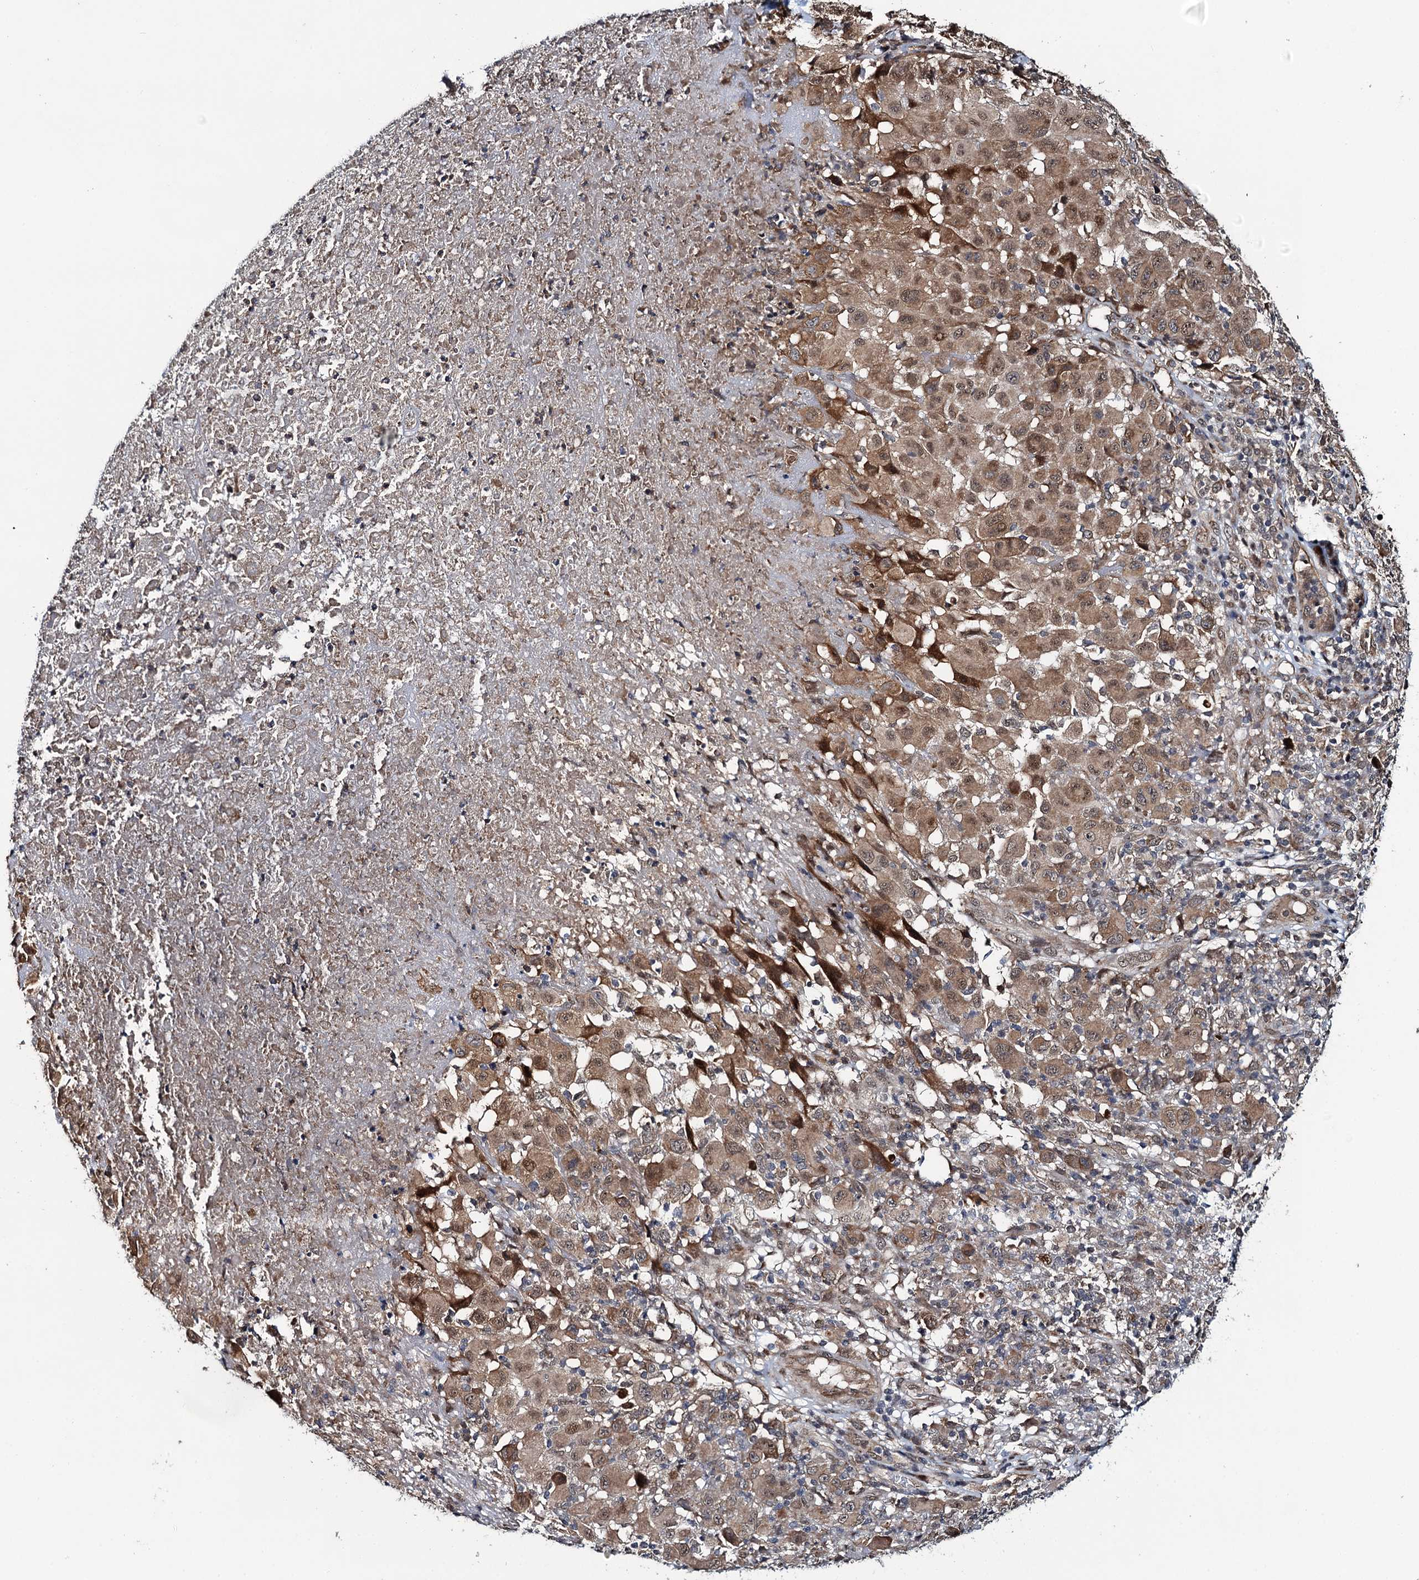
{"staining": {"intensity": "moderate", "quantity": ">75%", "location": "cytoplasmic/membranous,nuclear"}, "tissue": "melanoma", "cell_type": "Tumor cells", "image_type": "cancer", "snomed": [{"axis": "morphology", "description": "Malignant melanoma, NOS"}, {"axis": "topography", "description": "Skin"}], "caption": "Protein staining shows moderate cytoplasmic/membranous and nuclear positivity in approximately >75% of tumor cells in malignant melanoma. (DAB (3,3'-diaminobenzidine) IHC, brown staining for protein, blue staining for nuclei).", "gene": "EVX2", "patient": {"sex": "male", "age": 73}}